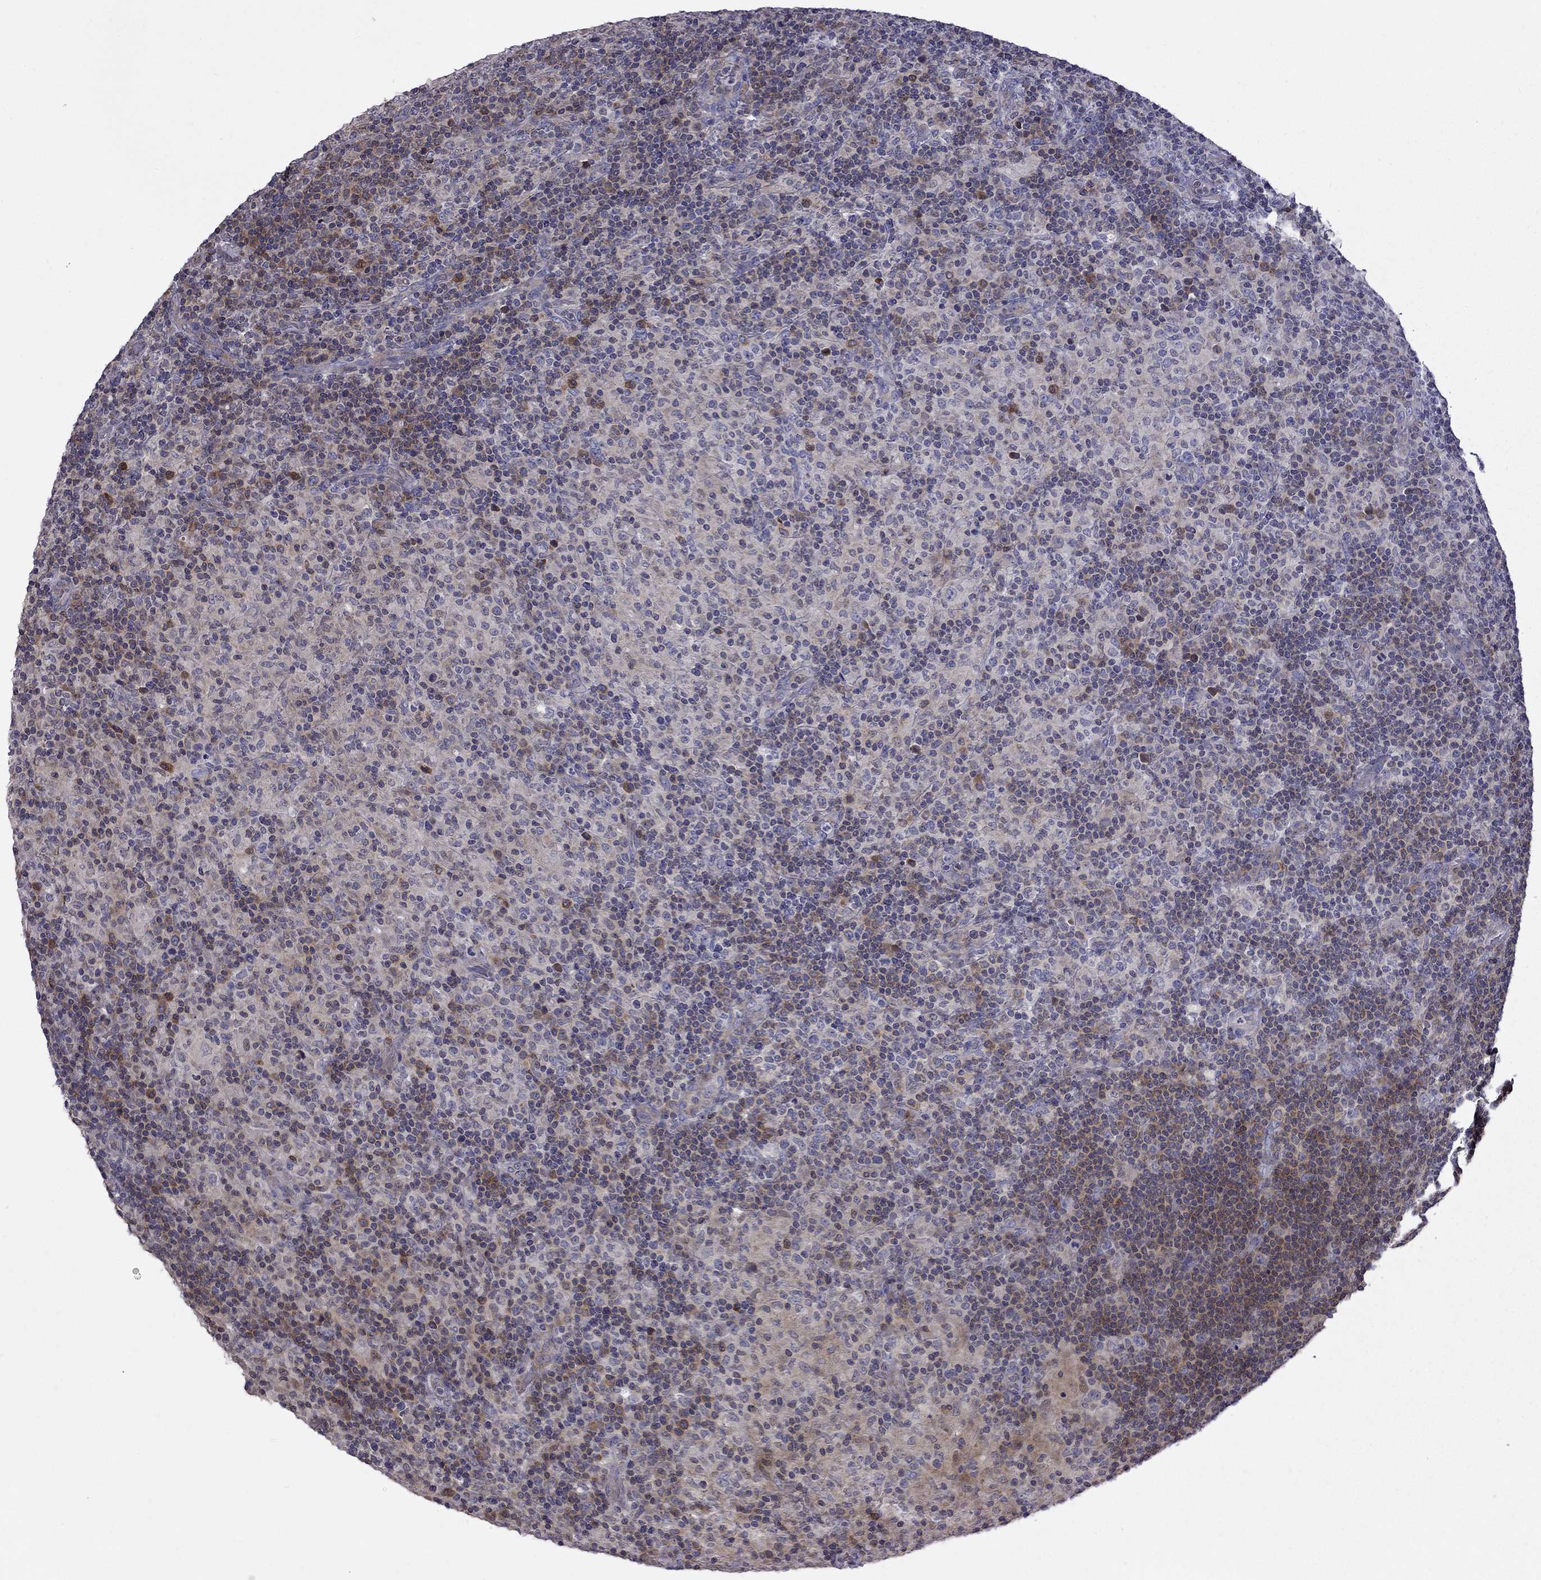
{"staining": {"intensity": "negative", "quantity": "none", "location": "none"}, "tissue": "lymphoma", "cell_type": "Tumor cells", "image_type": "cancer", "snomed": [{"axis": "morphology", "description": "Hodgkin's disease, NOS"}, {"axis": "topography", "description": "Lymph node"}], "caption": "The histopathology image demonstrates no significant staining in tumor cells of Hodgkin's disease.", "gene": "ADAM28", "patient": {"sex": "male", "age": 70}}